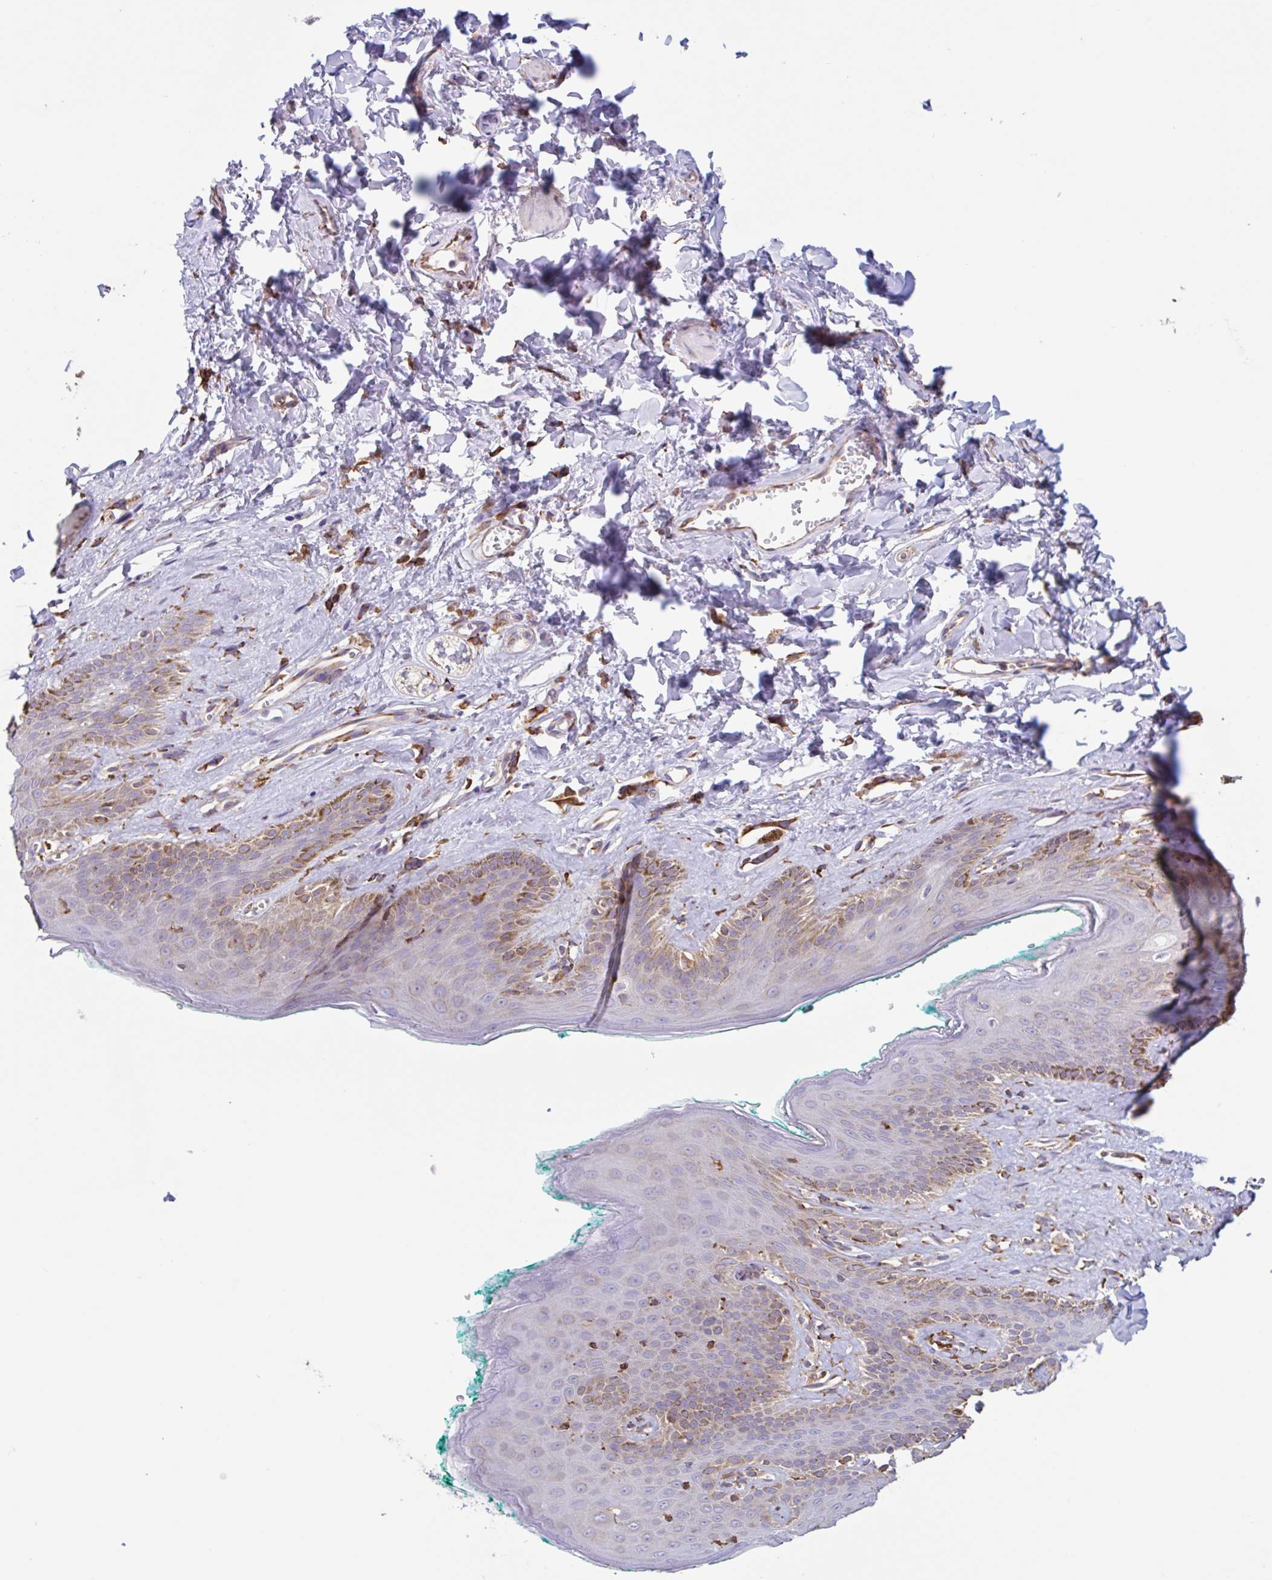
{"staining": {"intensity": "moderate", "quantity": "<25%", "location": "cytoplasmic/membranous"}, "tissue": "skin", "cell_type": "Epidermal cells", "image_type": "normal", "snomed": [{"axis": "morphology", "description": "Normal tissue, NOS"}, {"axis": "topography", "description": "Vulva"}, {"axis": "topography", "description": "Peripheral nerve tissue"}], "caption": "High-power microscopy captured an immunohistochemistry (IHC) image of normal skin, revealing moderate cytoplasmic/membranous staining in about <25% of epidermal cells. Immunohistochemistry (ihc) stains the protein in brown and the nuclei are stained blue.", "gene": "DOK4", "patient": {"sex": "female", "age": 66}}